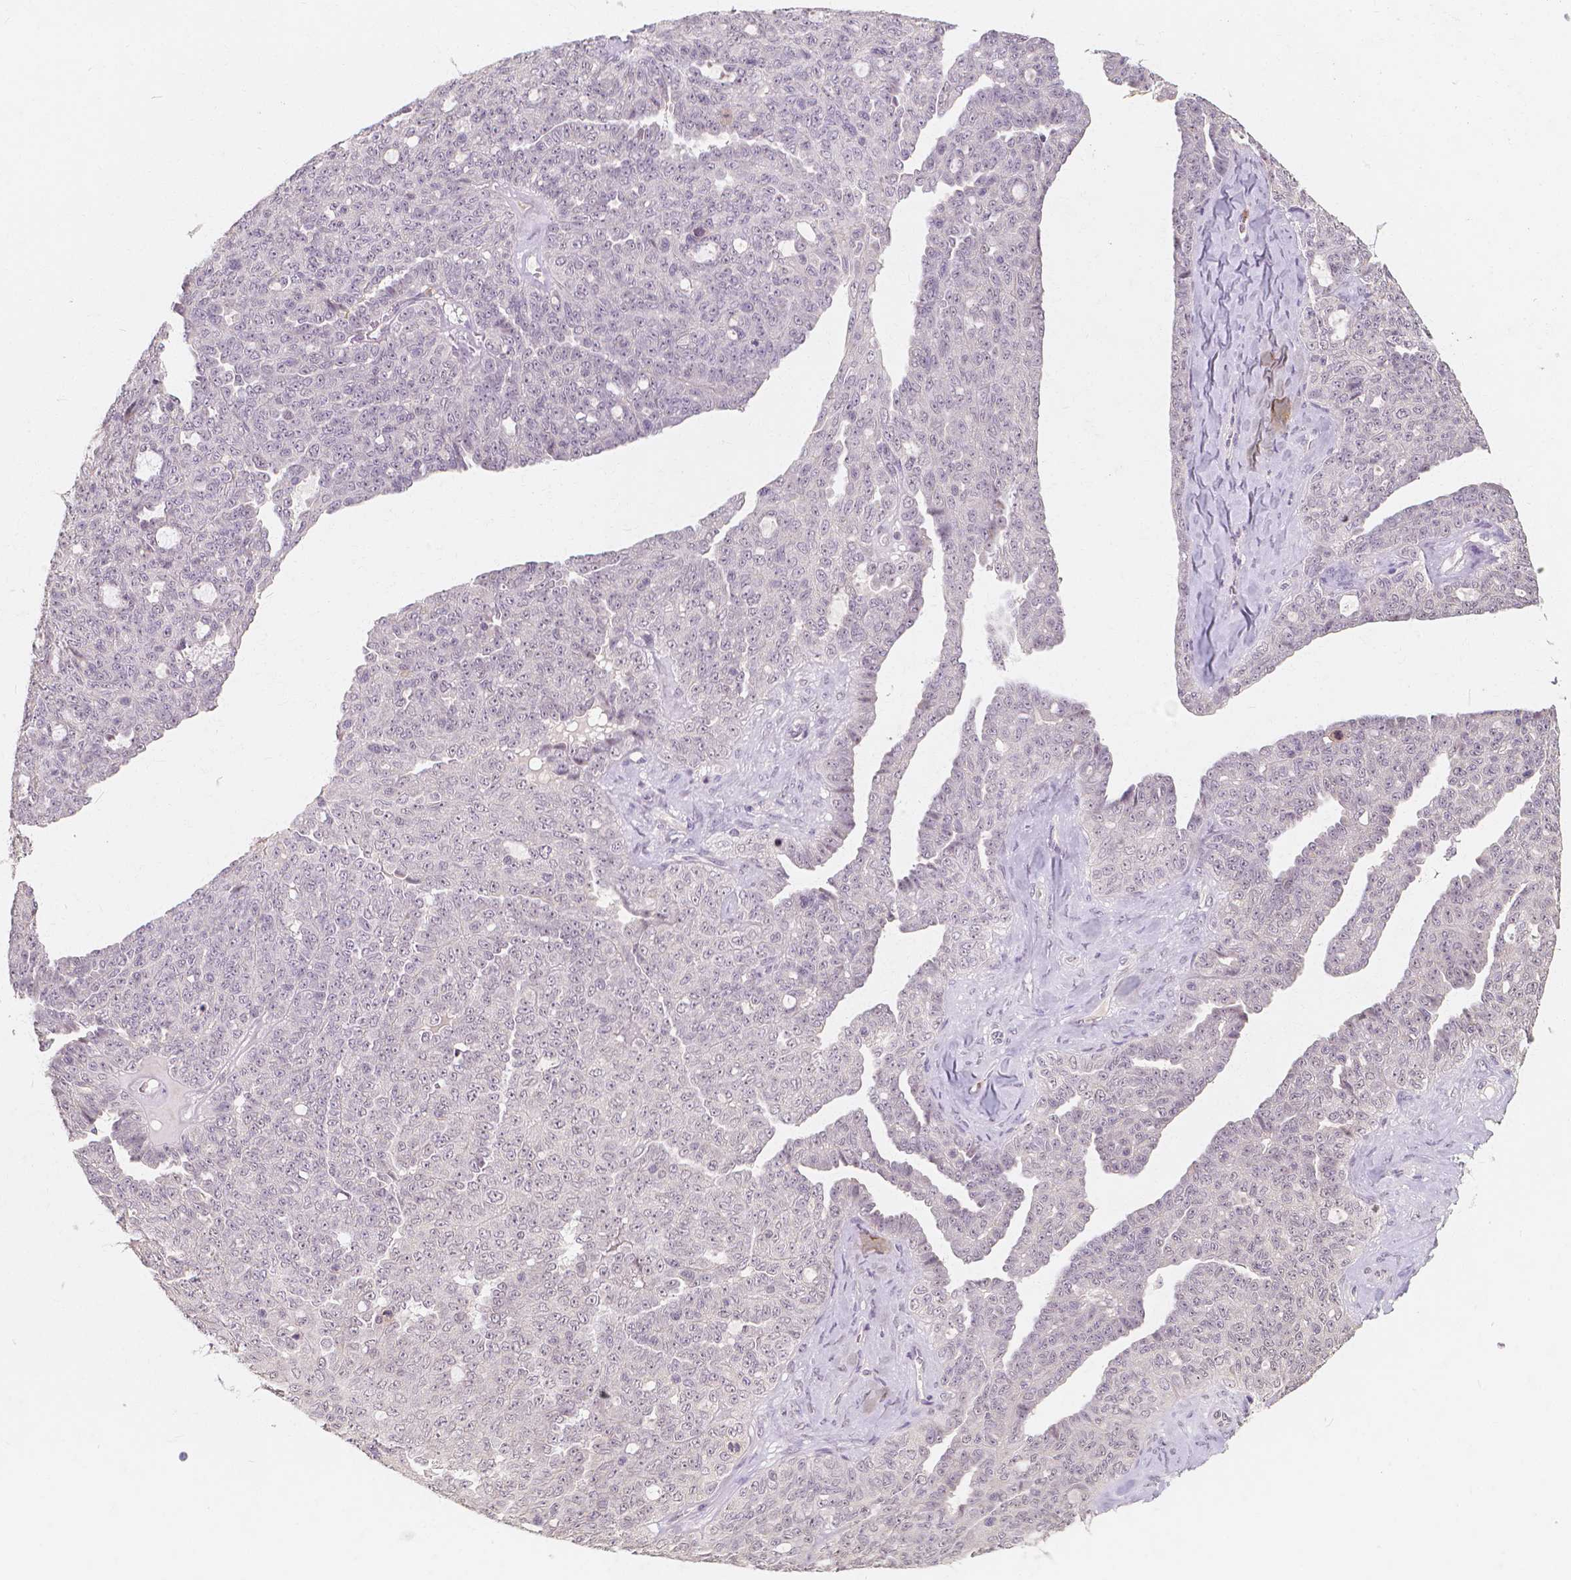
{"staining": {"intensity": "negative", "quantity": "none", "location": "none"}, "tissue": "ovarian cancer", "cell_type": "Tumor cells", "image_type": "cancer", "snomed": [{"axis": "morphology", "description": "Cystadenocarcinoma, serous, NOS"}, {"axis": "topography", "description": "Ovary"}], "caption": "There is no significant staining in tumor cells of serous cystadenocarcinoma (ovarian).", "gene": "NOLC1", "patient": {"sex": "female", "age": 71}}